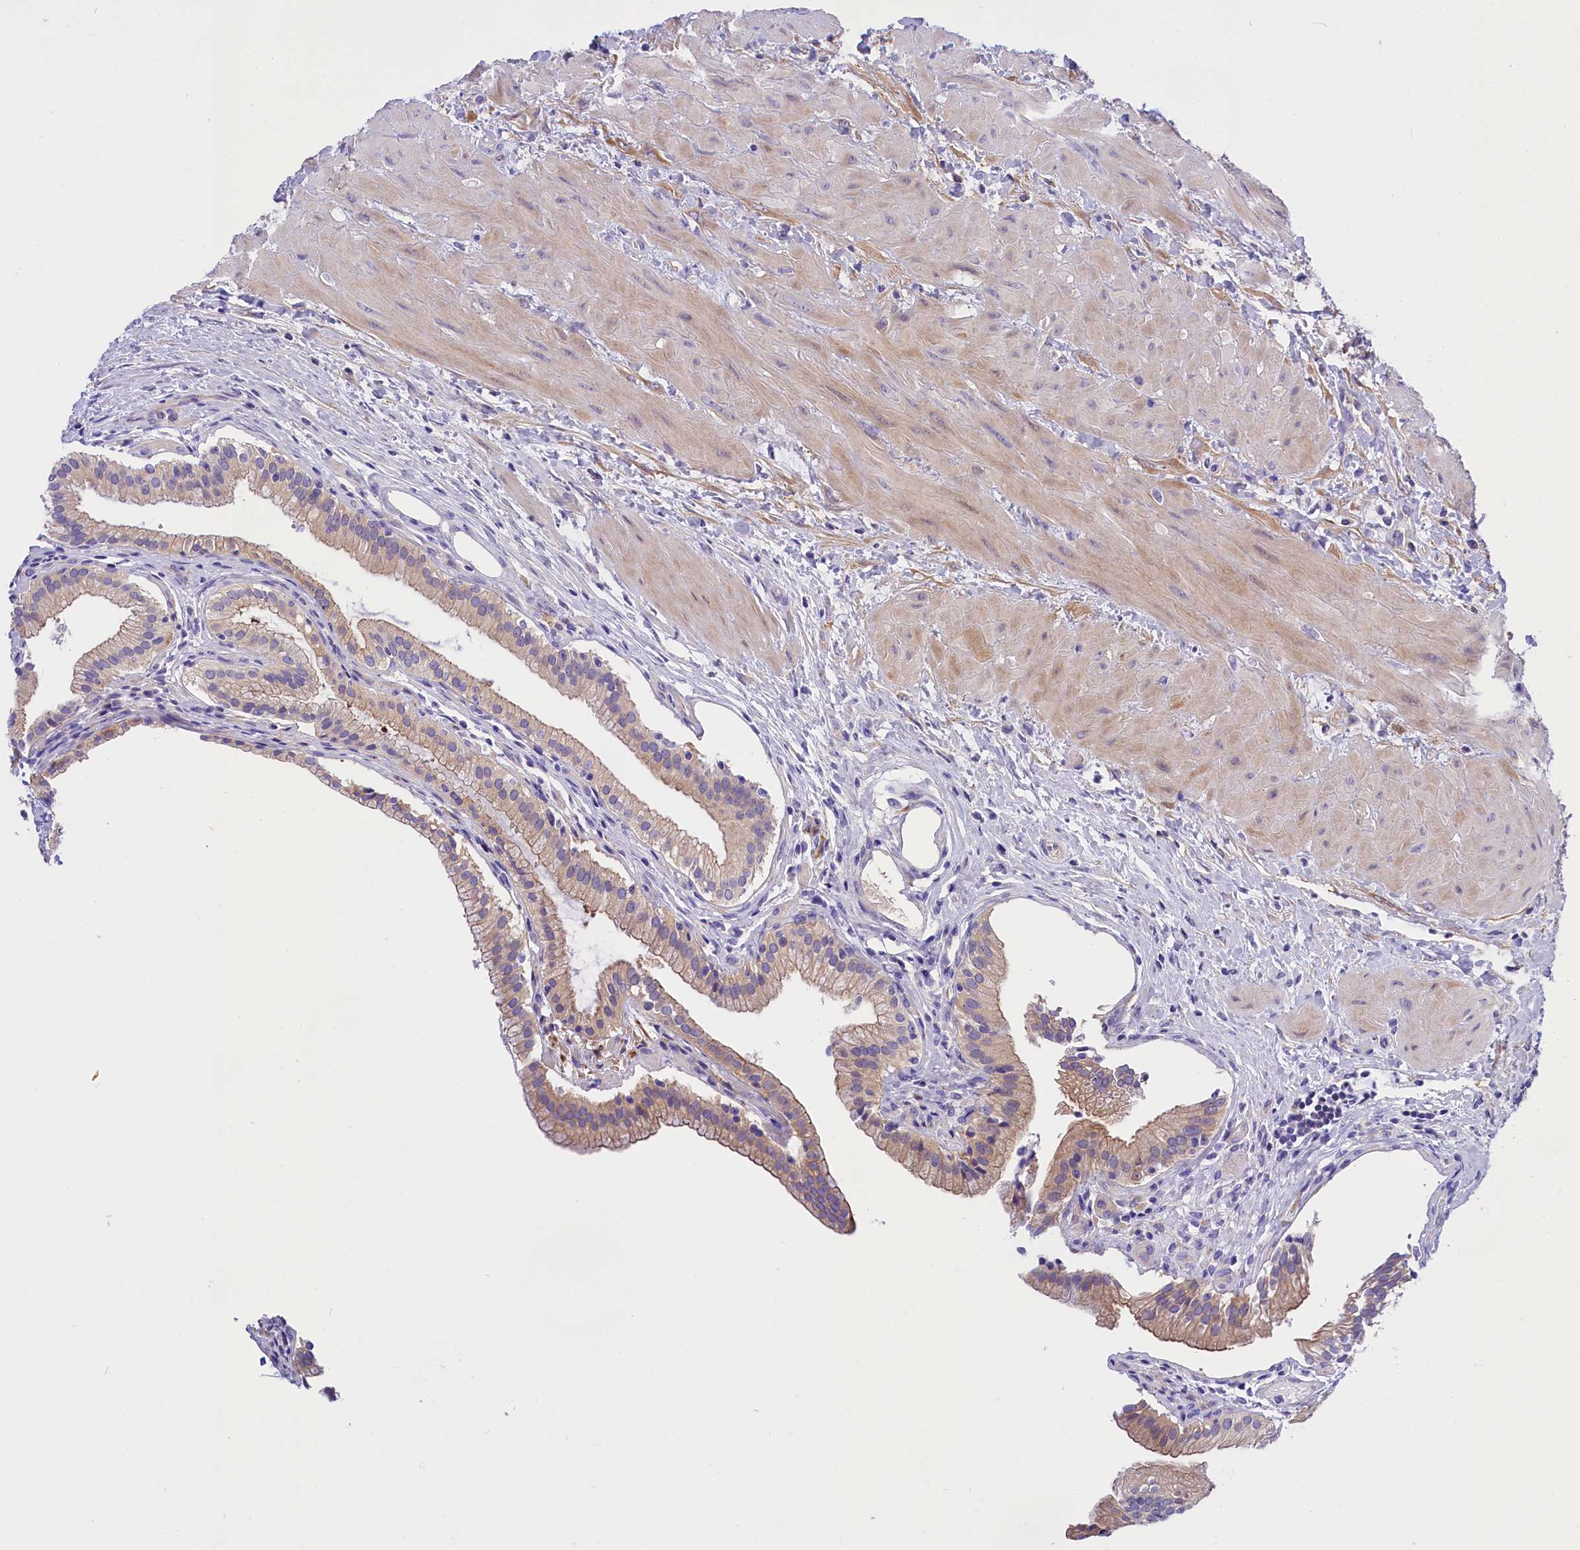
{"staining": {"intensity": "moderate", "quantity": "25%-75%", "location": "cytoplasmic/membranous"}, "tissue": "gallbladder", "cell_type": "Glandular cells", "image_type": "normal", "snomed": [{"axis": "morphology", "description": "Normal tissue, NOS"}, {"axis": "topography", "description": "Gallbladder"}], "caption": "Protein expression by IHC demonstrates moderate cytoplasmic/membranous expression in approximately 25%-75% of glandular cells in benign gallbladder.", "gene": "PPP1R13L", "patient": {"sex": "male", "age": 24}}